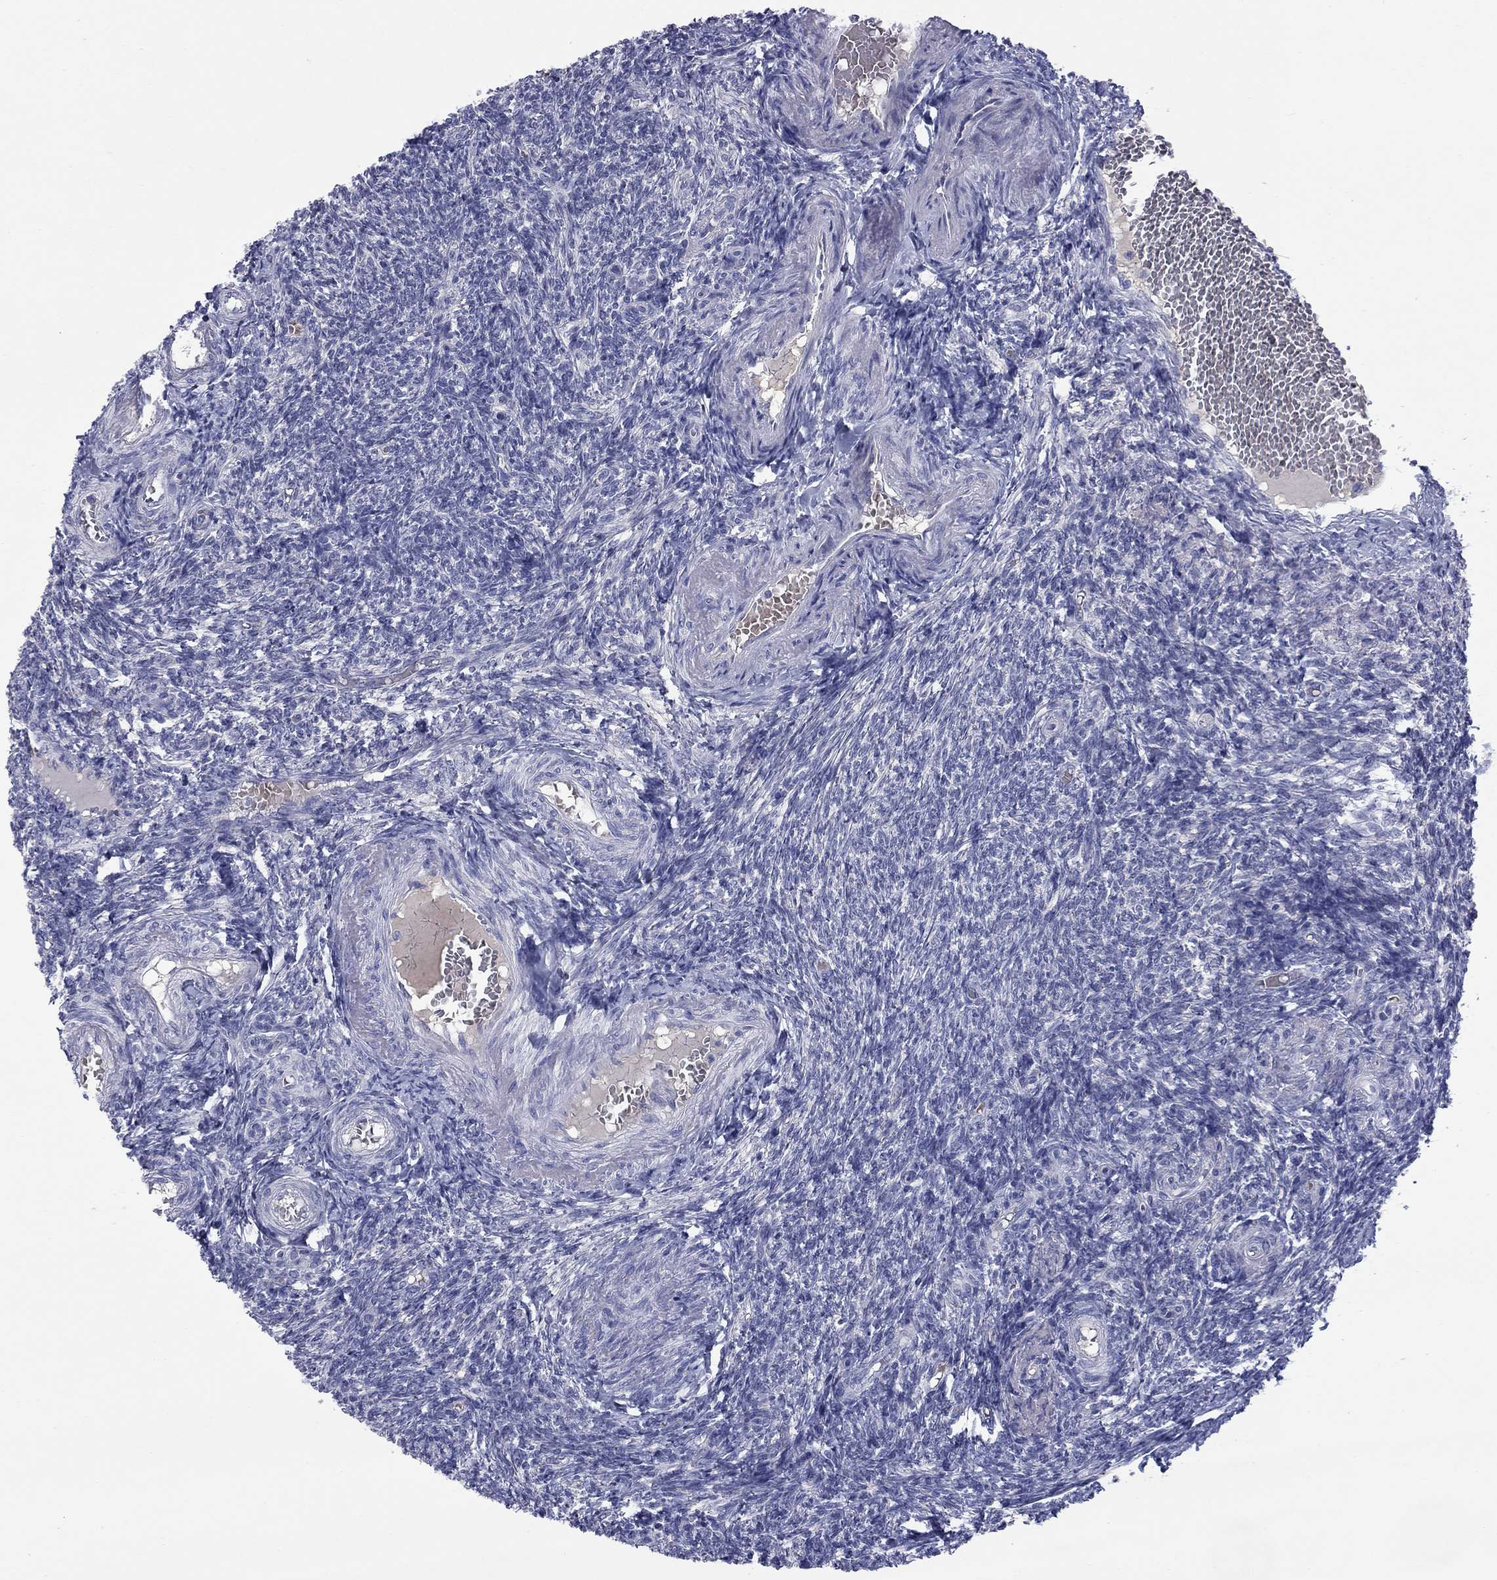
{"staining": {"intensity": "negative", "quantity": "none", "location": "none"}, "tissue": "ovary", "cell_type": "Ovarian stroma cells", "image_type": "normal", "snomed": [{"axis": "morphology", "description": "Normal tissue, NOS"}, {"axis": "topography", "description": "Ovary"}], "caption": "Normal ovary was stained to show a protein in brown. There is no significant expression in ovarian stroma cells.", "gene": "UNC119B", "patient": {"sex": "female", "age": 39}}